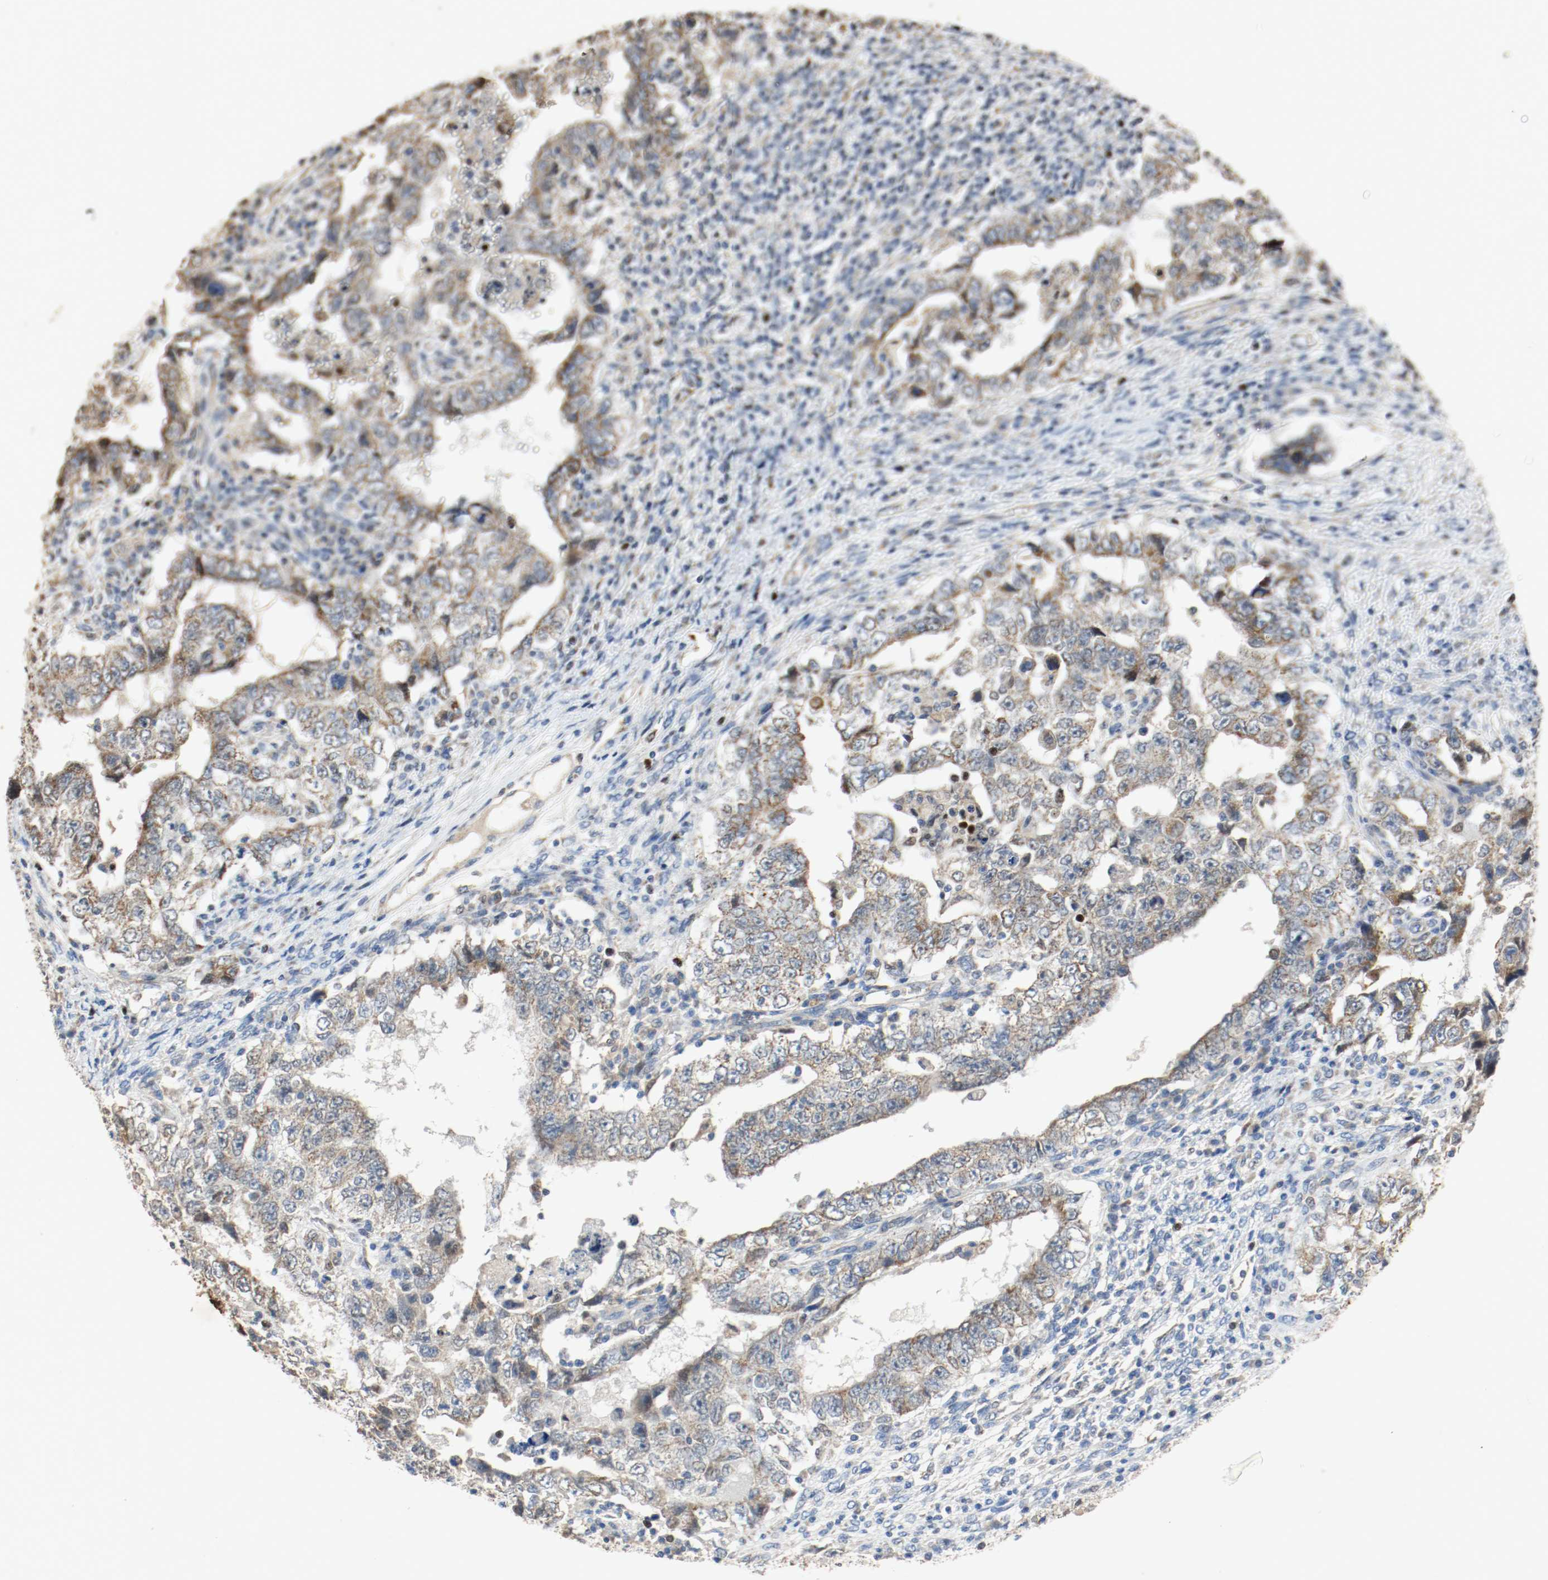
{"staining": {"intensity": "moderate", "quantity": ">75%", "location": "cytoplasmic/membranous"}, "tissue": "testis cancer", "cell_type": "Tumor cells", "image_type": "cancer", "snomed": [{"axis": "morphology", "description": "Carcinoma, Embryonal, NOS"}, {"axis": "topography", "description": "Testis"}], "caption": "Testis cancer (embryonal carcinoma) stained with IHC reveals moderate cytoplasmic/membranous positivity in approximately >75% of tumor cells. Ihc stains the protein of interest in brown and the nuclei are stained blue.", "gene": "ALDH4A1", "patient": {"sex": "male", "age": 26}}